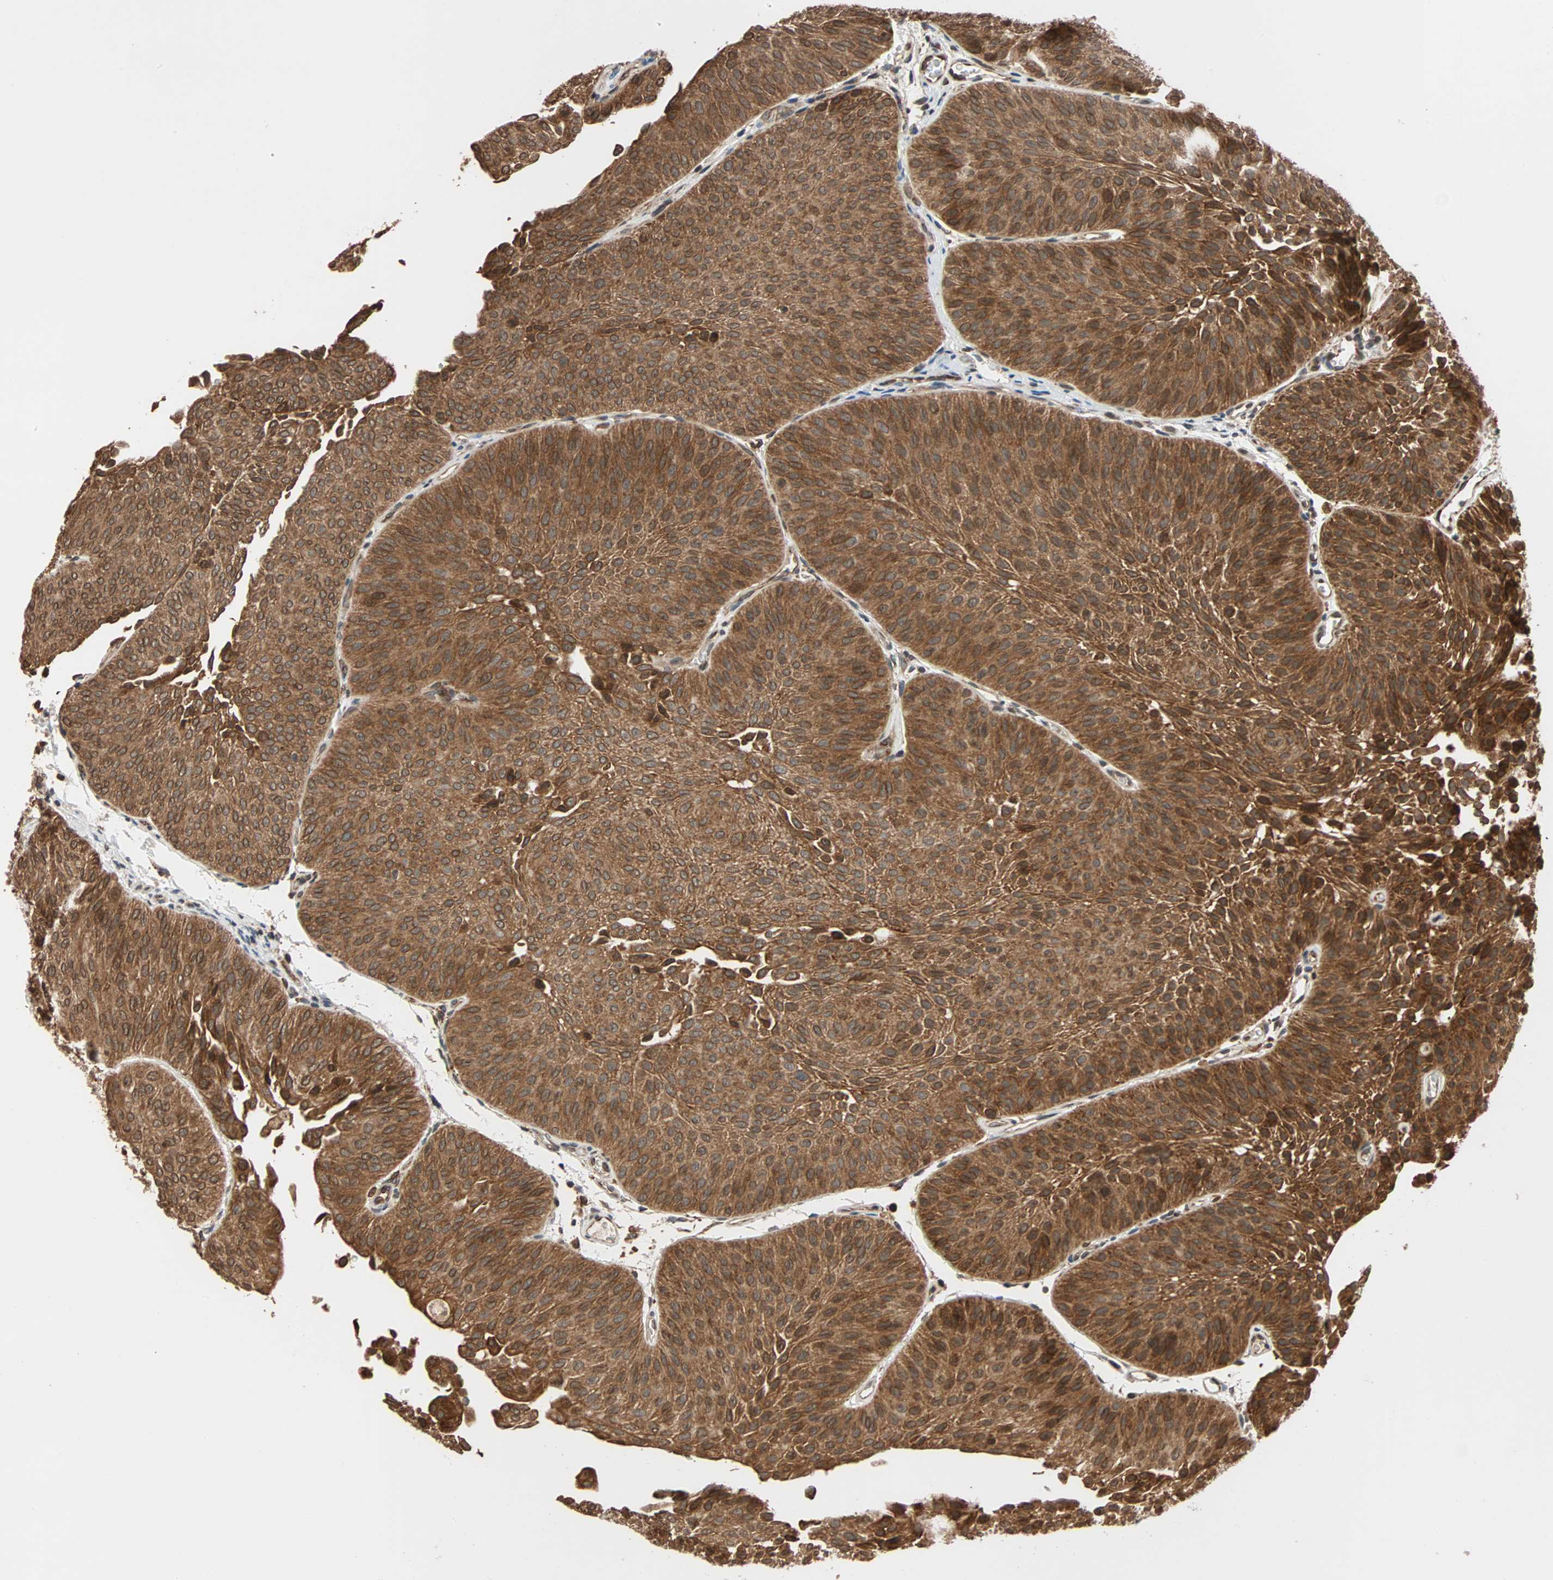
{"staining": {"intensity": "moderate", "quantity": ">75%", "location": "cytoplasmic/membranous"}, "tissue": "urothelial cancer", "cell_type": "Tumor cells", "image_type": "cancer", "snomed": [{"axis": "morphology", "description": "Urothelial carcinoma, Low grade"}, {"axis": "topography", "description": "Urinary bladder"}], "caption": "Immunohistochemical staining of human urothelial cancer shows moderate cytoplasmic/membranous protein staining in approximately >75% of tumor cells. The protein of interest is shown in brown color, while the nuclei are stained blue.", "gene": "AUP1", "patient": {"sex": "female", "age": 60}}